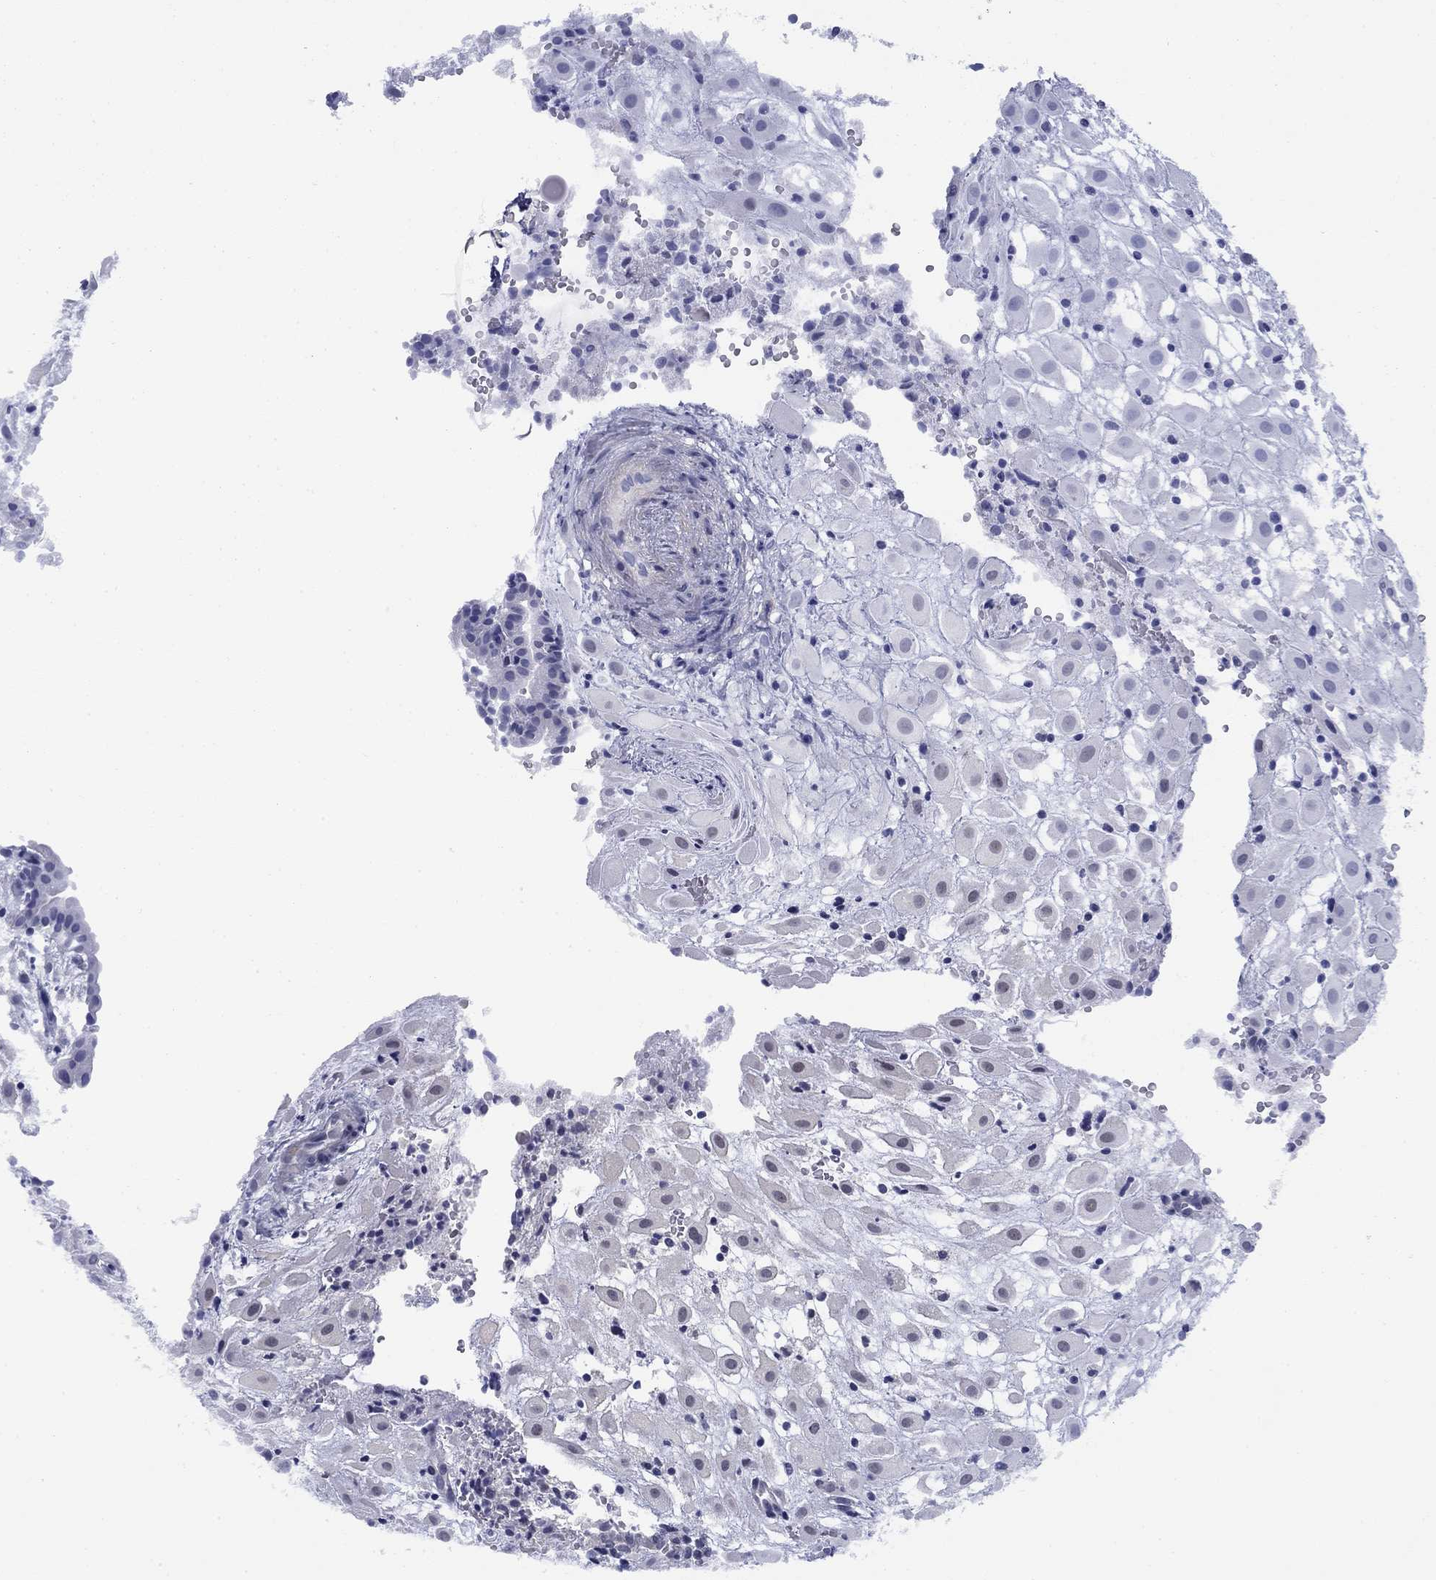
{"staining": {"intensity": "negative", "quantity": "none", "location": "none"}, "tissue": "placenta", "cell_type": "Decidual cells", "image_type": "normal", "snomed": [{"axis": "morphology", "description": "Normal tissue, NOS"}, {"axis": "topography", "description": "Placenta"}], "caption": "Immunohistochemical staining of normal placenta shows no significant positivity in decidual cells.", "gene": "TIGD4", "patient": {"sex": "female", "age": 24}}